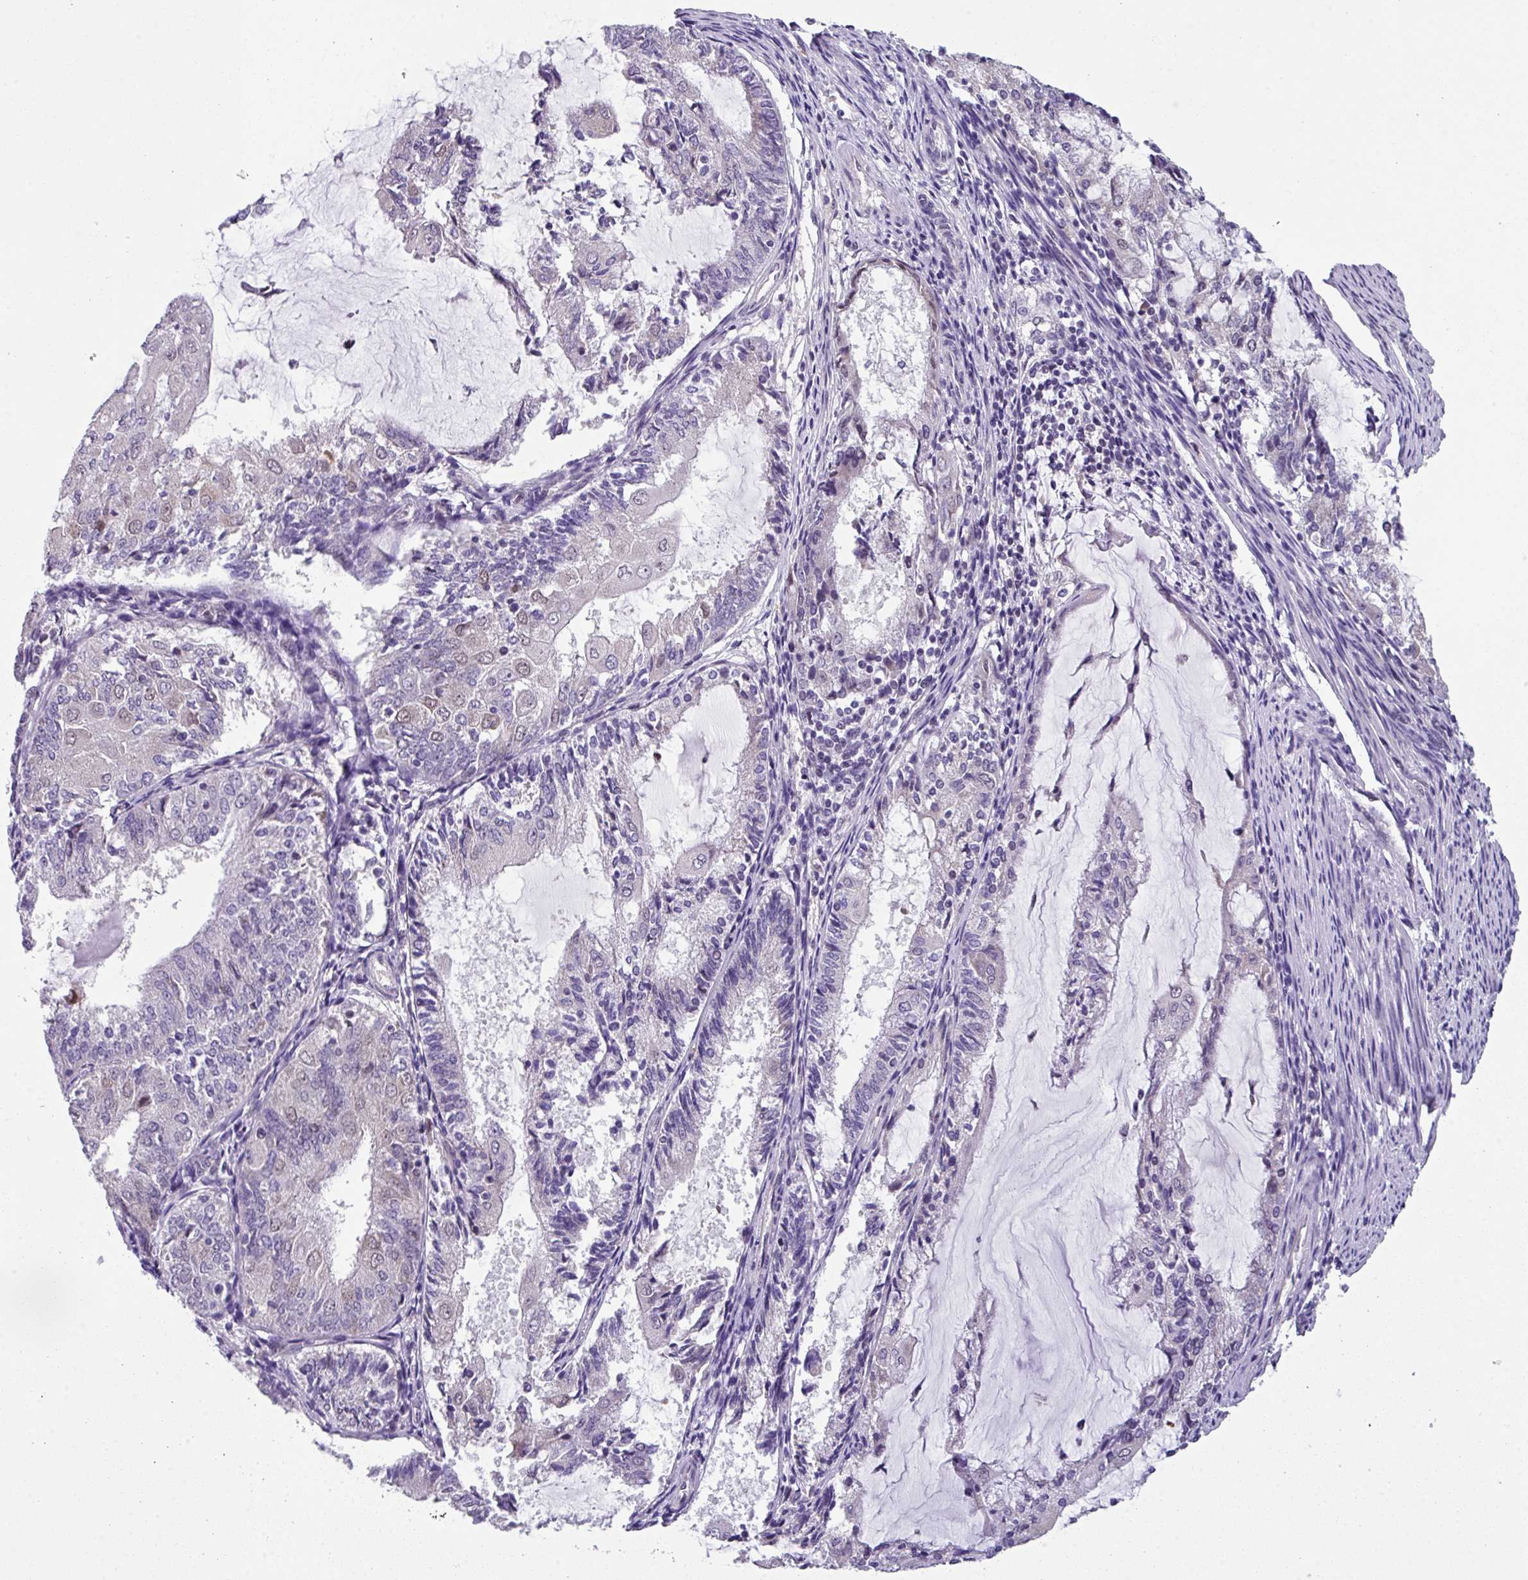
{"staining": {"intensity": "negative", "quantity": "none", "location": "none"}, "tissue": "endometrial cancer", "cell_type": "Tumor cells", "image_type": "cancer", "snomed": [{"axis": "morphology", "description": "Adenocarcinoma, NOS"}, {"axis": "topography", "description": "Endometrium"}], "caption": "This is a histopathology image of immunohistochemistry staining of endometrial adenocarcinoma, which shows no staining in tumor cells.", "gene": "ZFP3", "patient": {"sex": "female", "age": 81}}